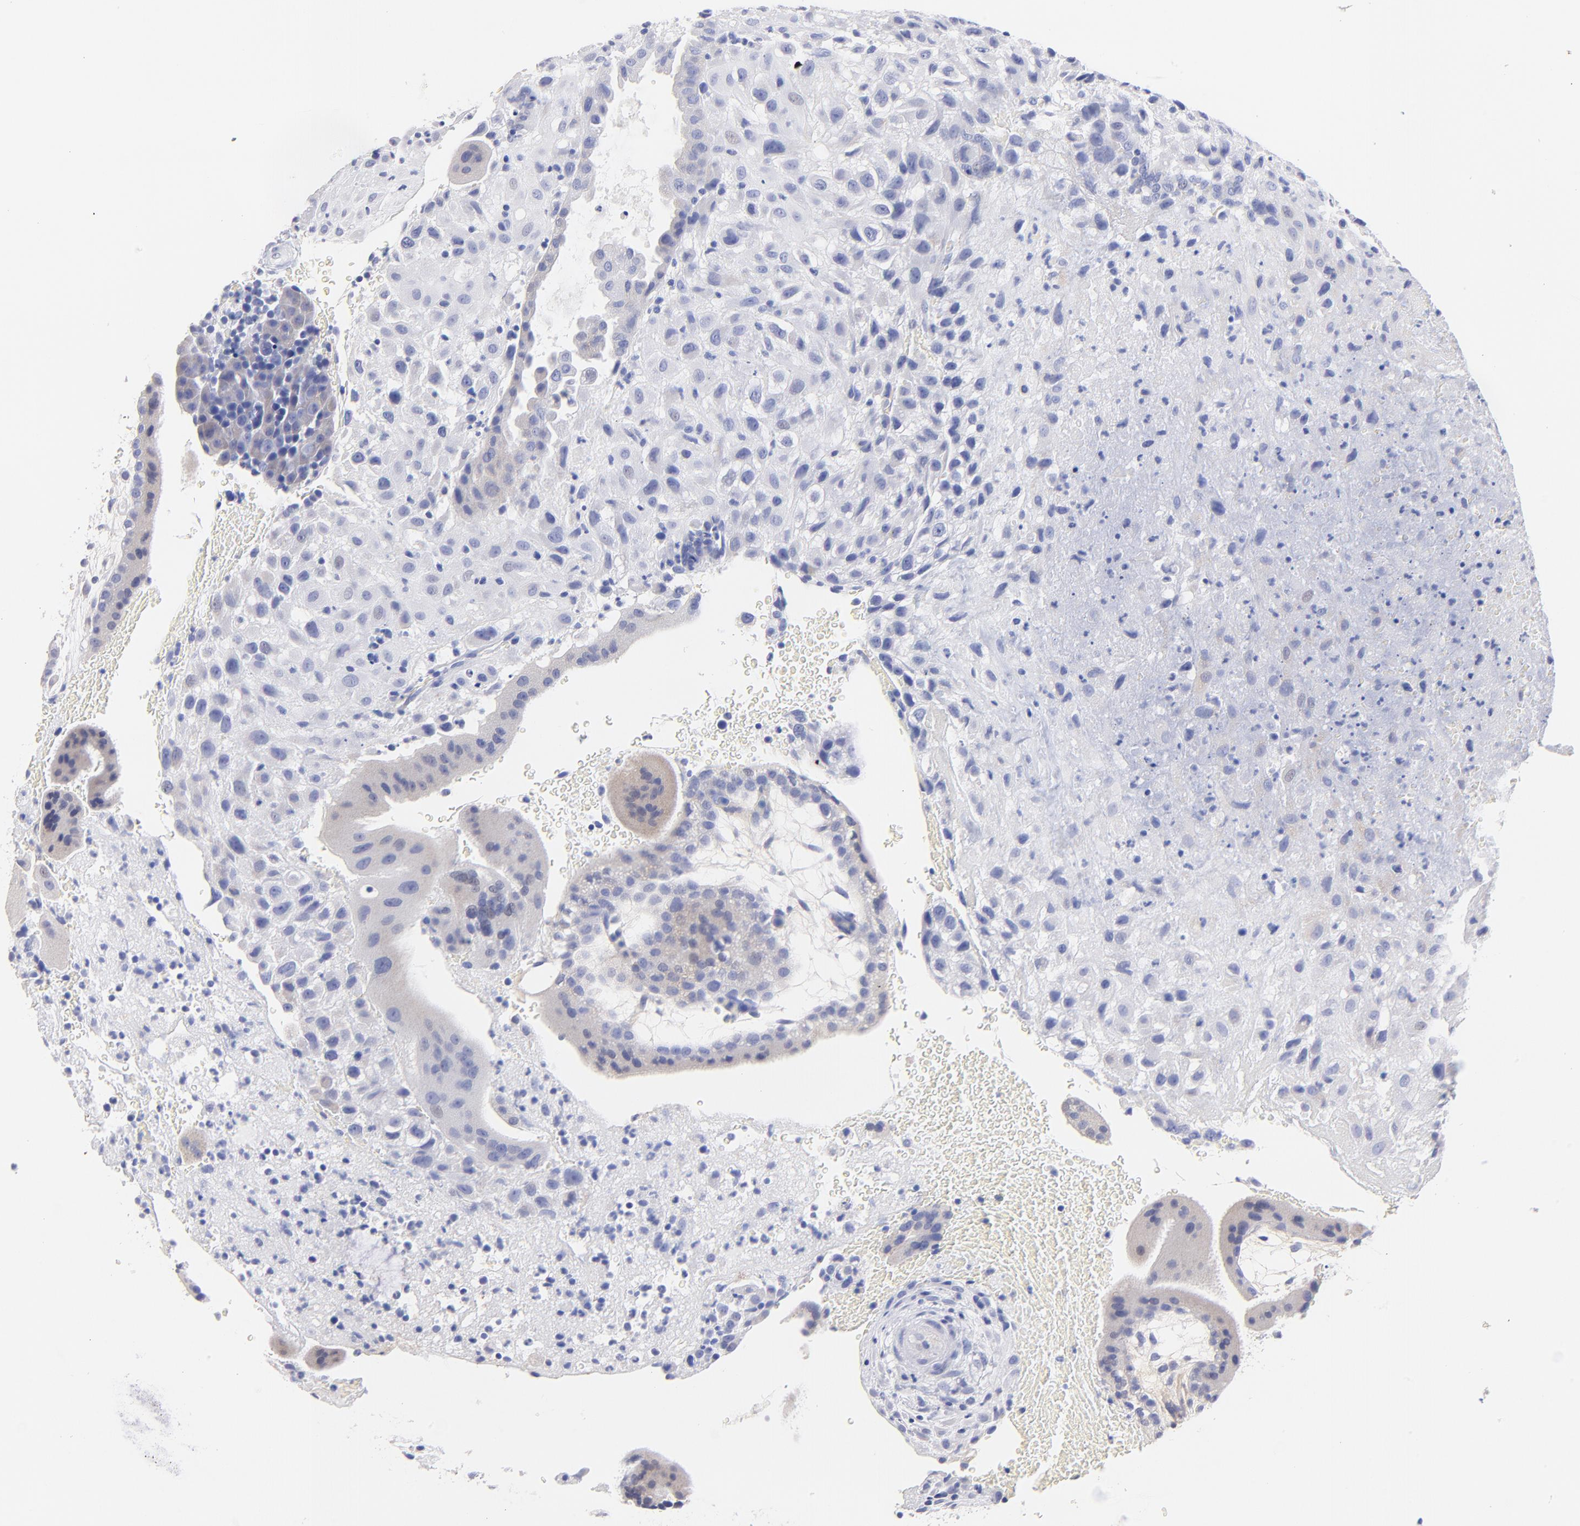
{"staining": {"intensity": "negative", "quantity": "none", "location": "none"}, "tissue": "placenta", "cell_type": "Decidual cells", "image_type": "normal", "snomed": [{"axis": "morphology", "description": "Normal tissue, NOS"}, {"axis": "topography", "description": "Placenta"}], "caption": "Immunohistochemistry of unremarkable placenta demonstrates no staining in decidual cells.", "gene": "HORMAD2", "patient": {"sex": "female", "age": 19}}